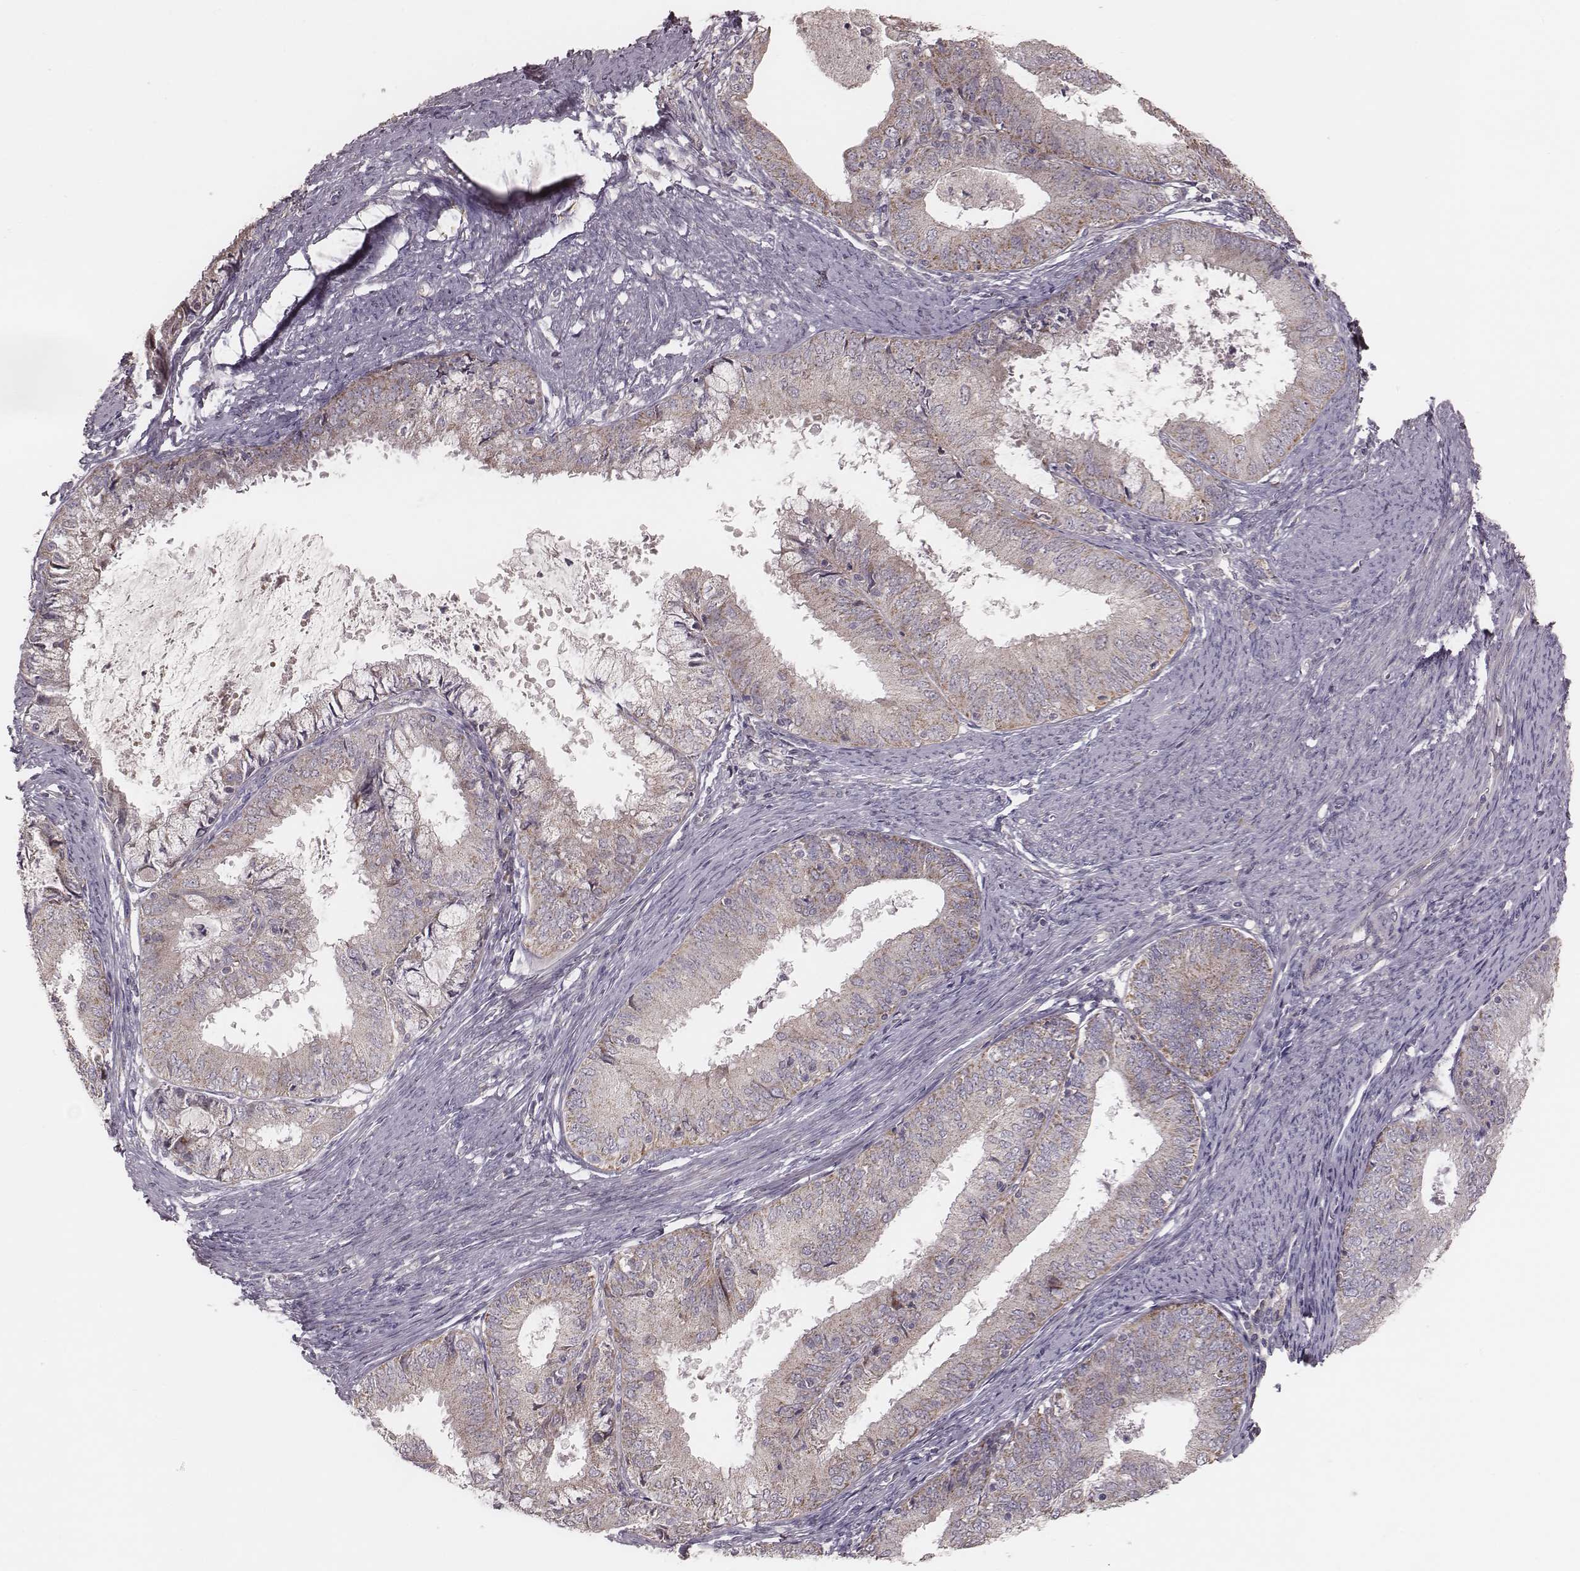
{"staining": {"intensity": "moderate", "quantity": "<25%", "location": "cytoplasmic/membranous"}, "tissue": "endometrial cancer", "cell_type": "Tumor cells", "image_type": "cancer", "snomed": [{"axis": "morphology", "description": "Adenocarcinoma, NOS"}, {"axis": "topography", "description": "Endometrium"}], "caption": "Endometrial adenocarcinoma stained with a brown dye shows moderate cytoplasmic/membranous positive expression in about <25% of tumor cells.", "gene": "MRPS27", "patient": {"sex": "female", "age": 57}}